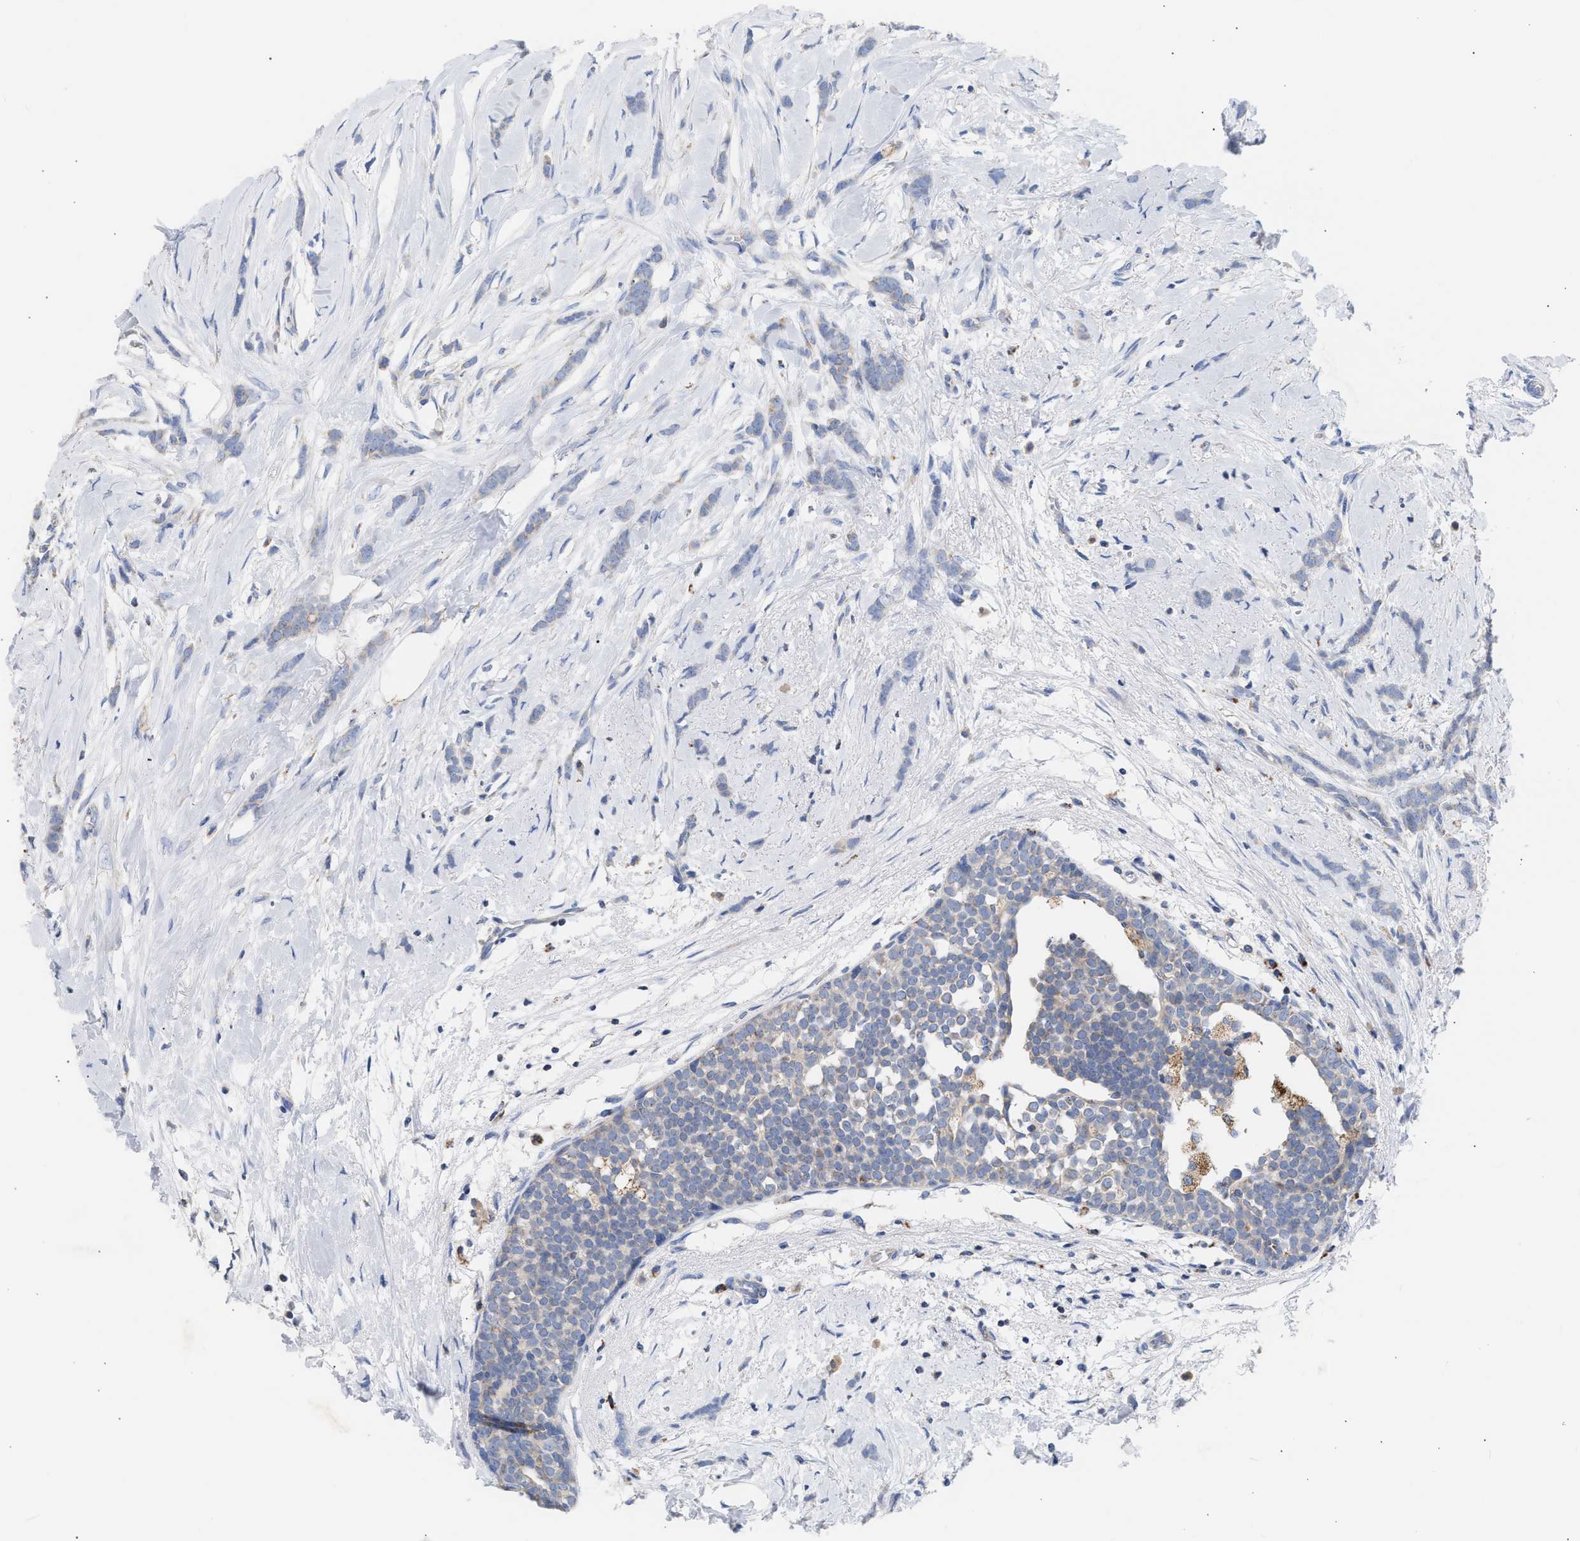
{"staining": {"intensity": "negative", "quantity": "none", "location": "none"}, "tissue": "breast cancer", "cell_type": "Tumor cells", "image_type": "cancer", "snomed": [{"axis": "morphology", "description": "Lobular carcinoma, in situ"}, {"axis": "morphology", "description": "Lobular carcinoma"}, {"axis": "topography", "description": "Breast"}], "caption": "Human lobular carcinoma in situ (breast) stained for a protein using immunohistochemistry (IHC) reveals no staining in tumor cells.", "gene": "ACOT13", "patient": {"sex": "female", "age": 41}}